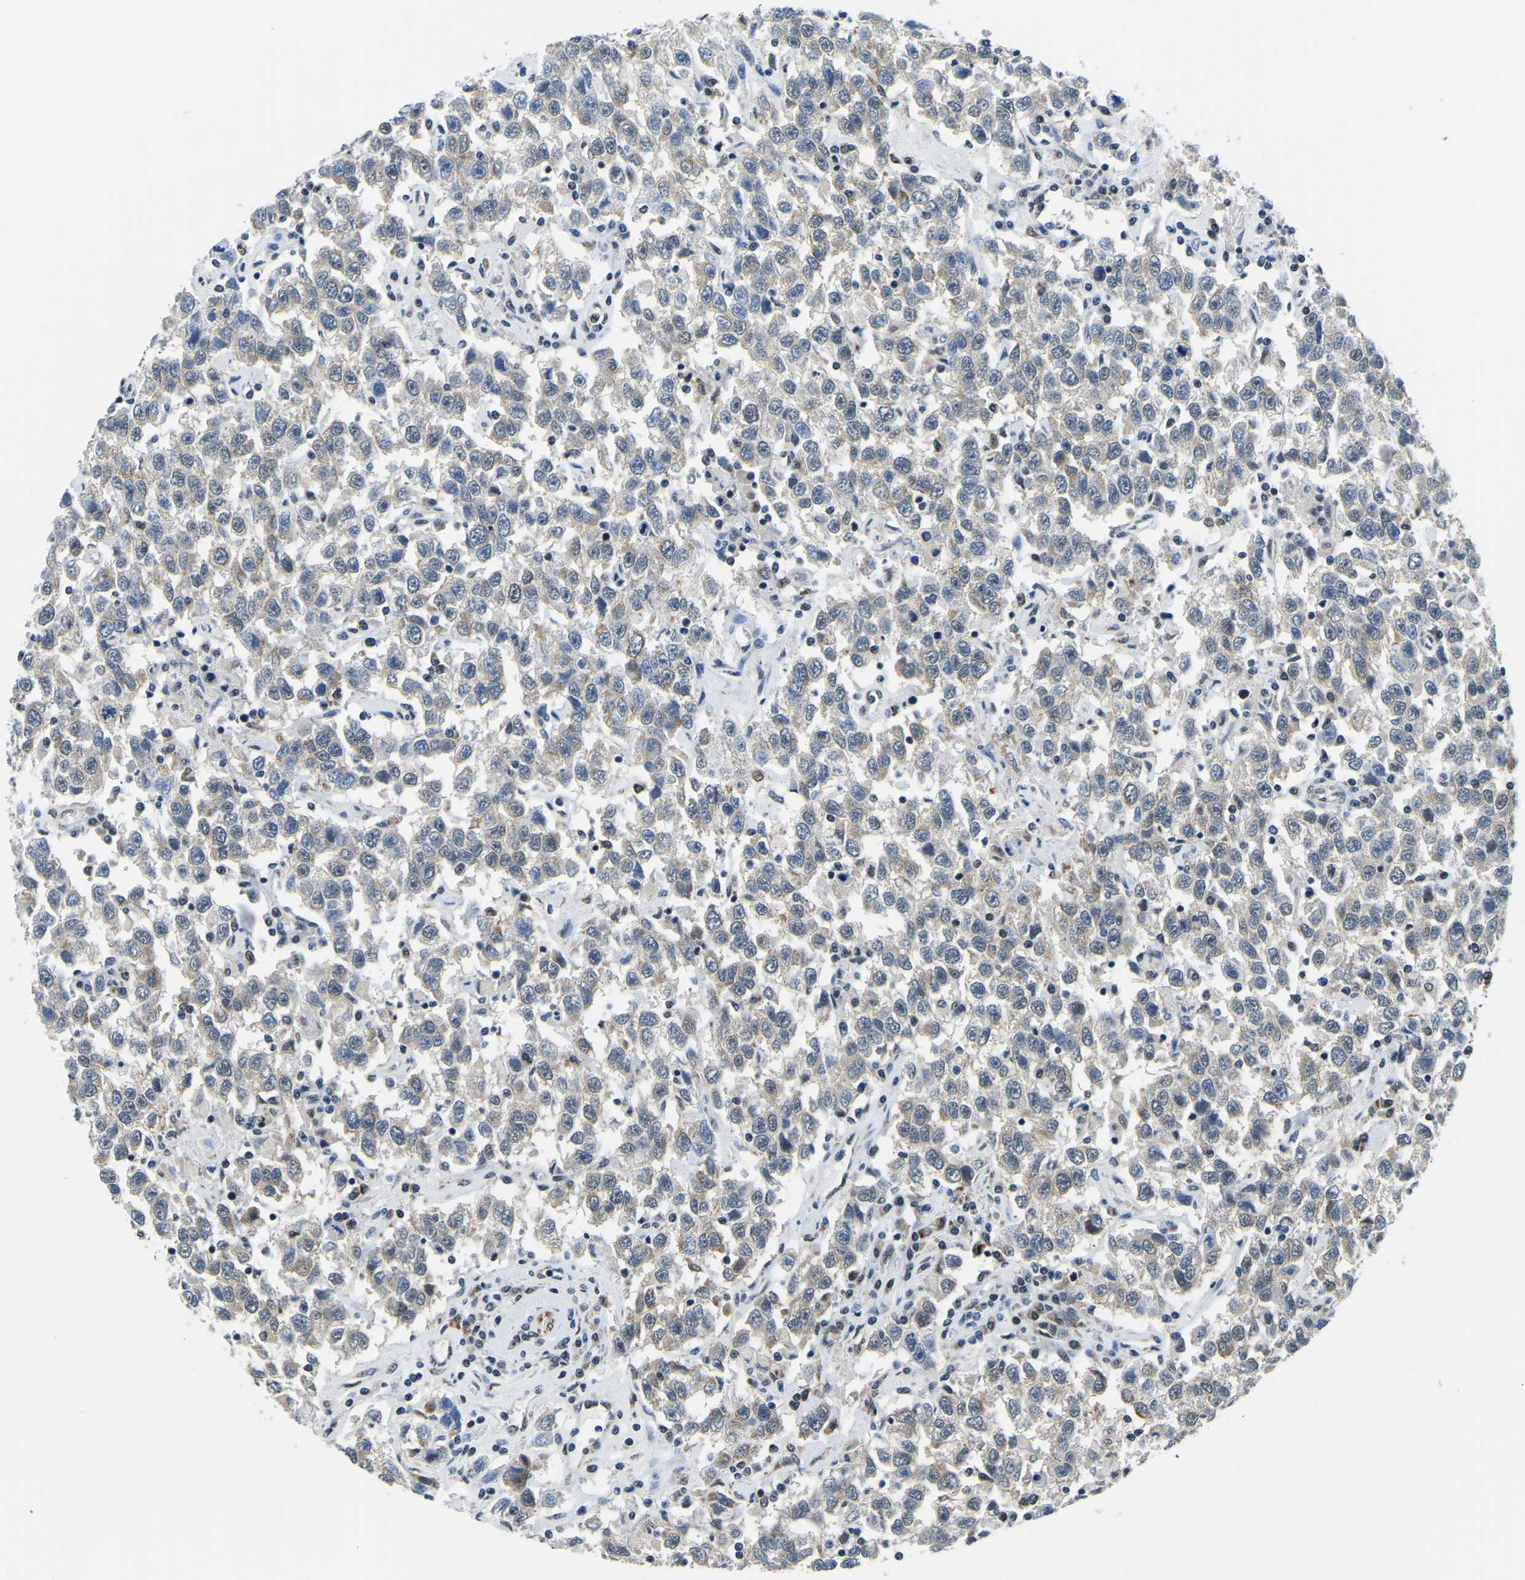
{"staining": {"intensity": "weak", "quantity": "<25%", "location": "cytoplasmic/membranous,nuclear"}, "tissue": "testis cancer", "cell_type": "Tumor cells", "image_type": "cancer", "snomed": [{"axis": "morphology", "description": "Seminoma, NOS"}, {"axis": "topography", "description": "Testis"}], "caption": "IHC micrograph of neoplastic tissue: human testis seminoma stained with DAB (3,3'-diaminobenzidine) shows no significant protein expression in tumor cells. (DAB immunohistochemistry (IHC) with hematoxylin counter stain).", "gene": "BNIP3L", "patient": {"sex": "male", "age": 41}}